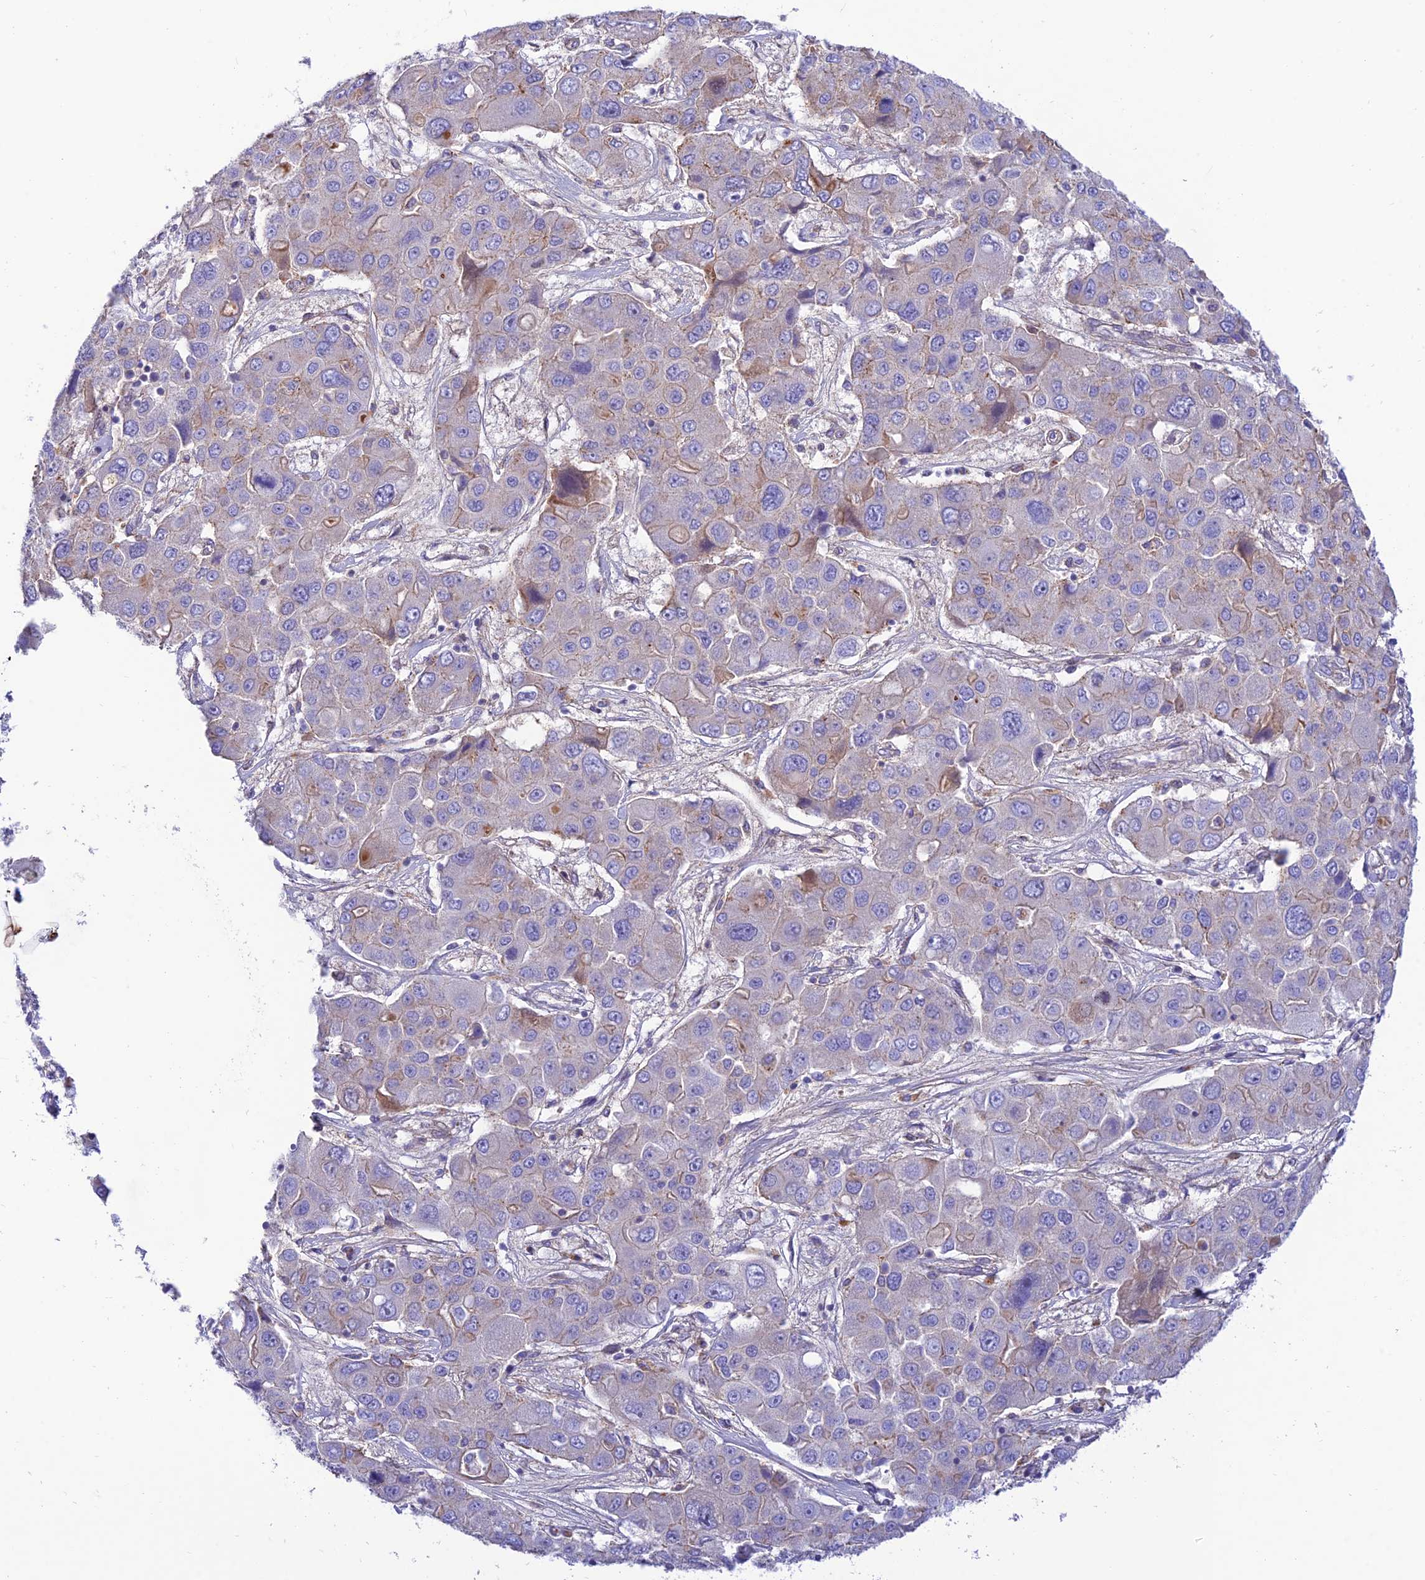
{"staining": {"intensity": "negative", "quantity": "none", "location": "none"}, "tissue": "liver cancer", "cell_type": "Tumor cells", "image_type": "cancer", "snomed": [{"axis": "morphology", "description": "Cholangiocarcinoma"}, {"axis": "topography", "description": "Liver"}], "caption": "Micrograph shows no significant protein positivity in tumor cells of cholangiocarcinoma (liver). (DAB (3,3'-diaminobenzidine) immunohistochemistry, high magnification).", "gene": "CCDC157", "patient": {"sex": "male", "age": 67}}